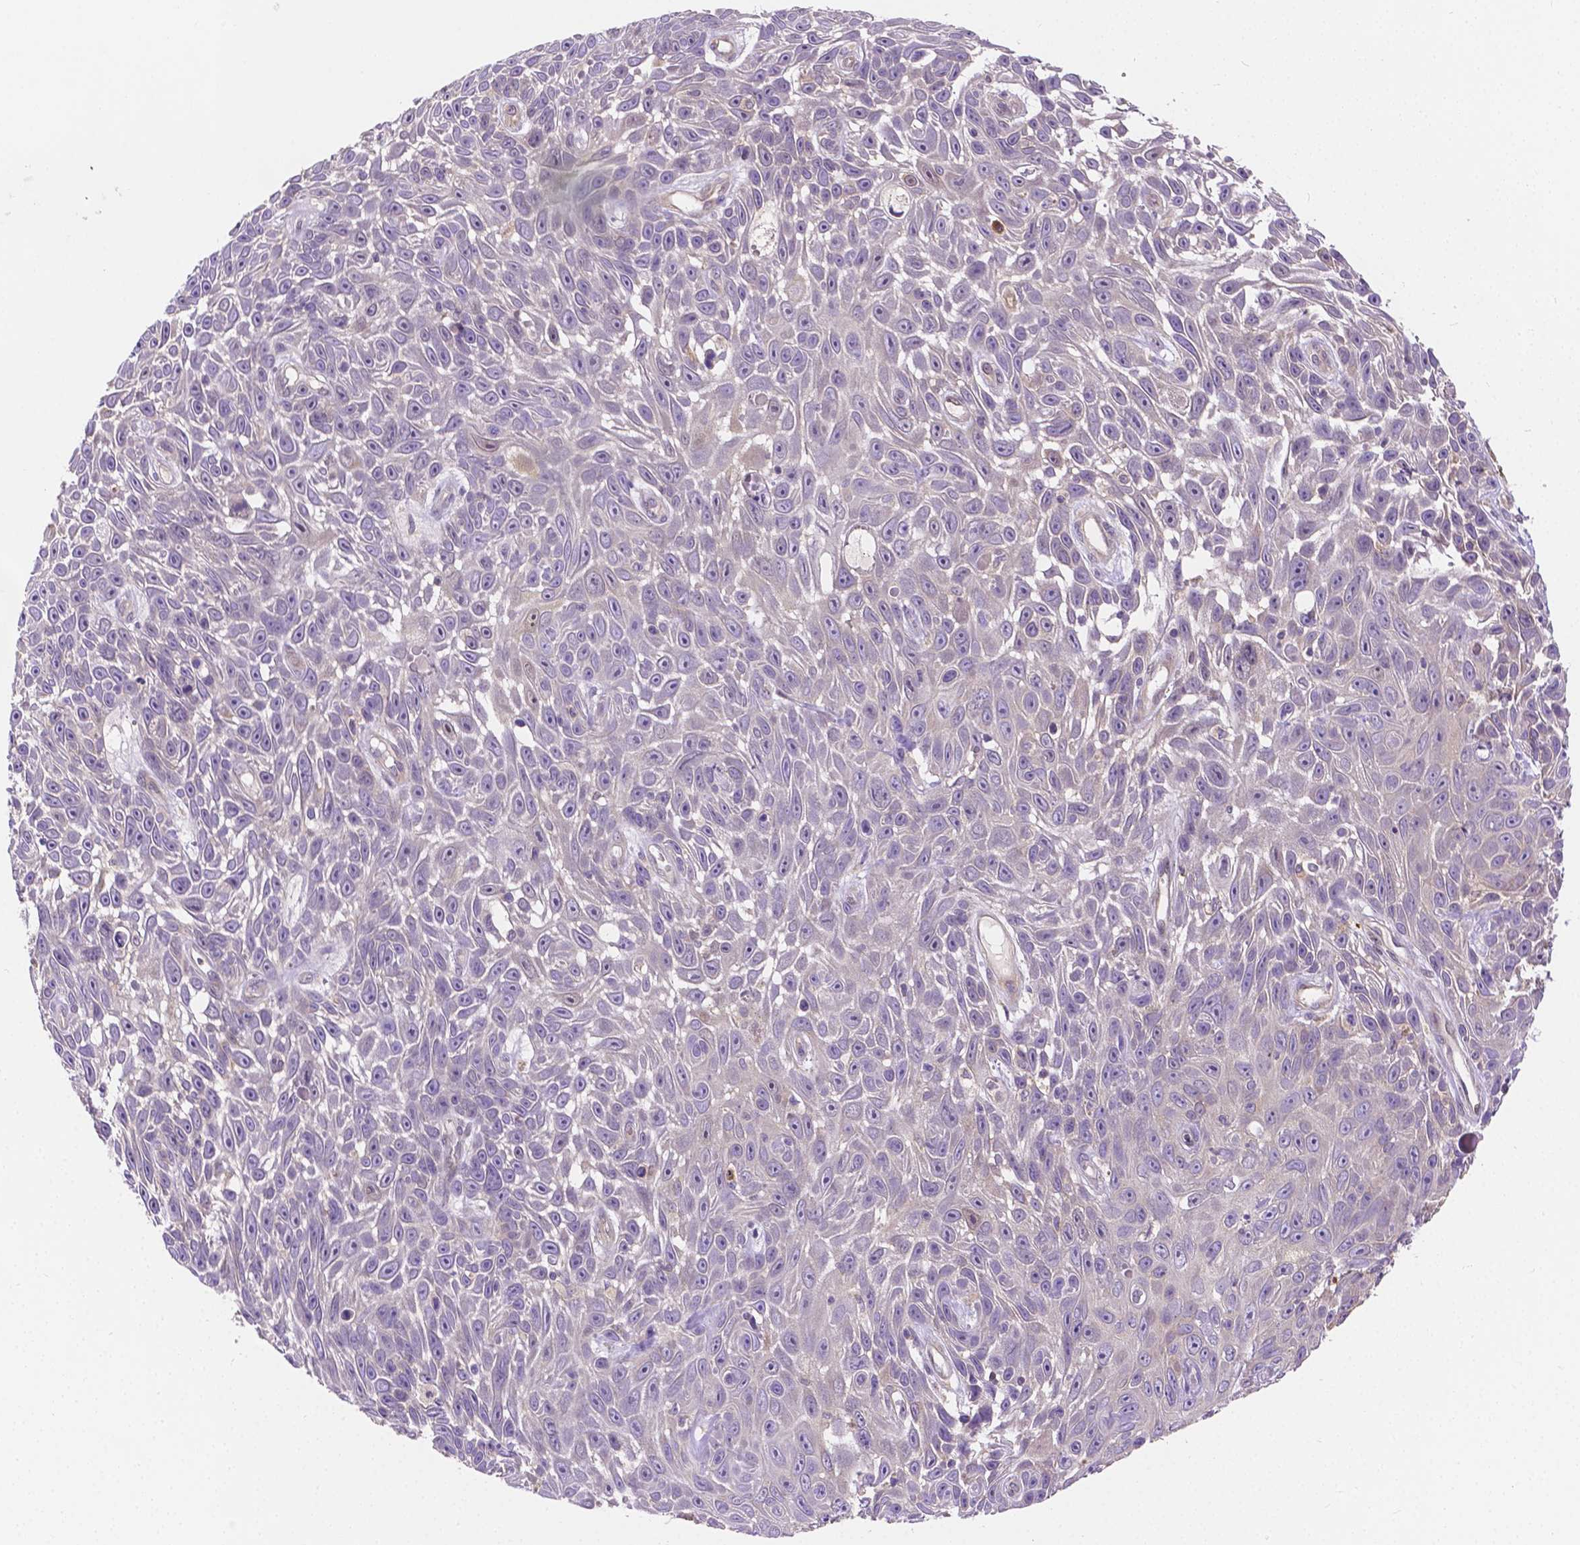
{"staining": {"intensity": "weak", "quantity": "25%-75%", "location": "cytoplasmic/membranous"}, "tissue": "skin cancer", "cell_type": "Tumor cells", "image_type": "cancer", "snomed": [{"axis": "morphology", "description": "Squamous cell carcinoma, NOS"}, {"axis": "topography", "description": "Skin"}], "caption": "IHC micrograph of human squamous cell carcinoma (skin) stained for a protein (brown), which exhibits low levels of weak cytoplasmic/membranous expression in approximately 25%-75% of tumor cells.", "gene": "ZNRD2", "patient": {"sex": "male", "age": 82}}